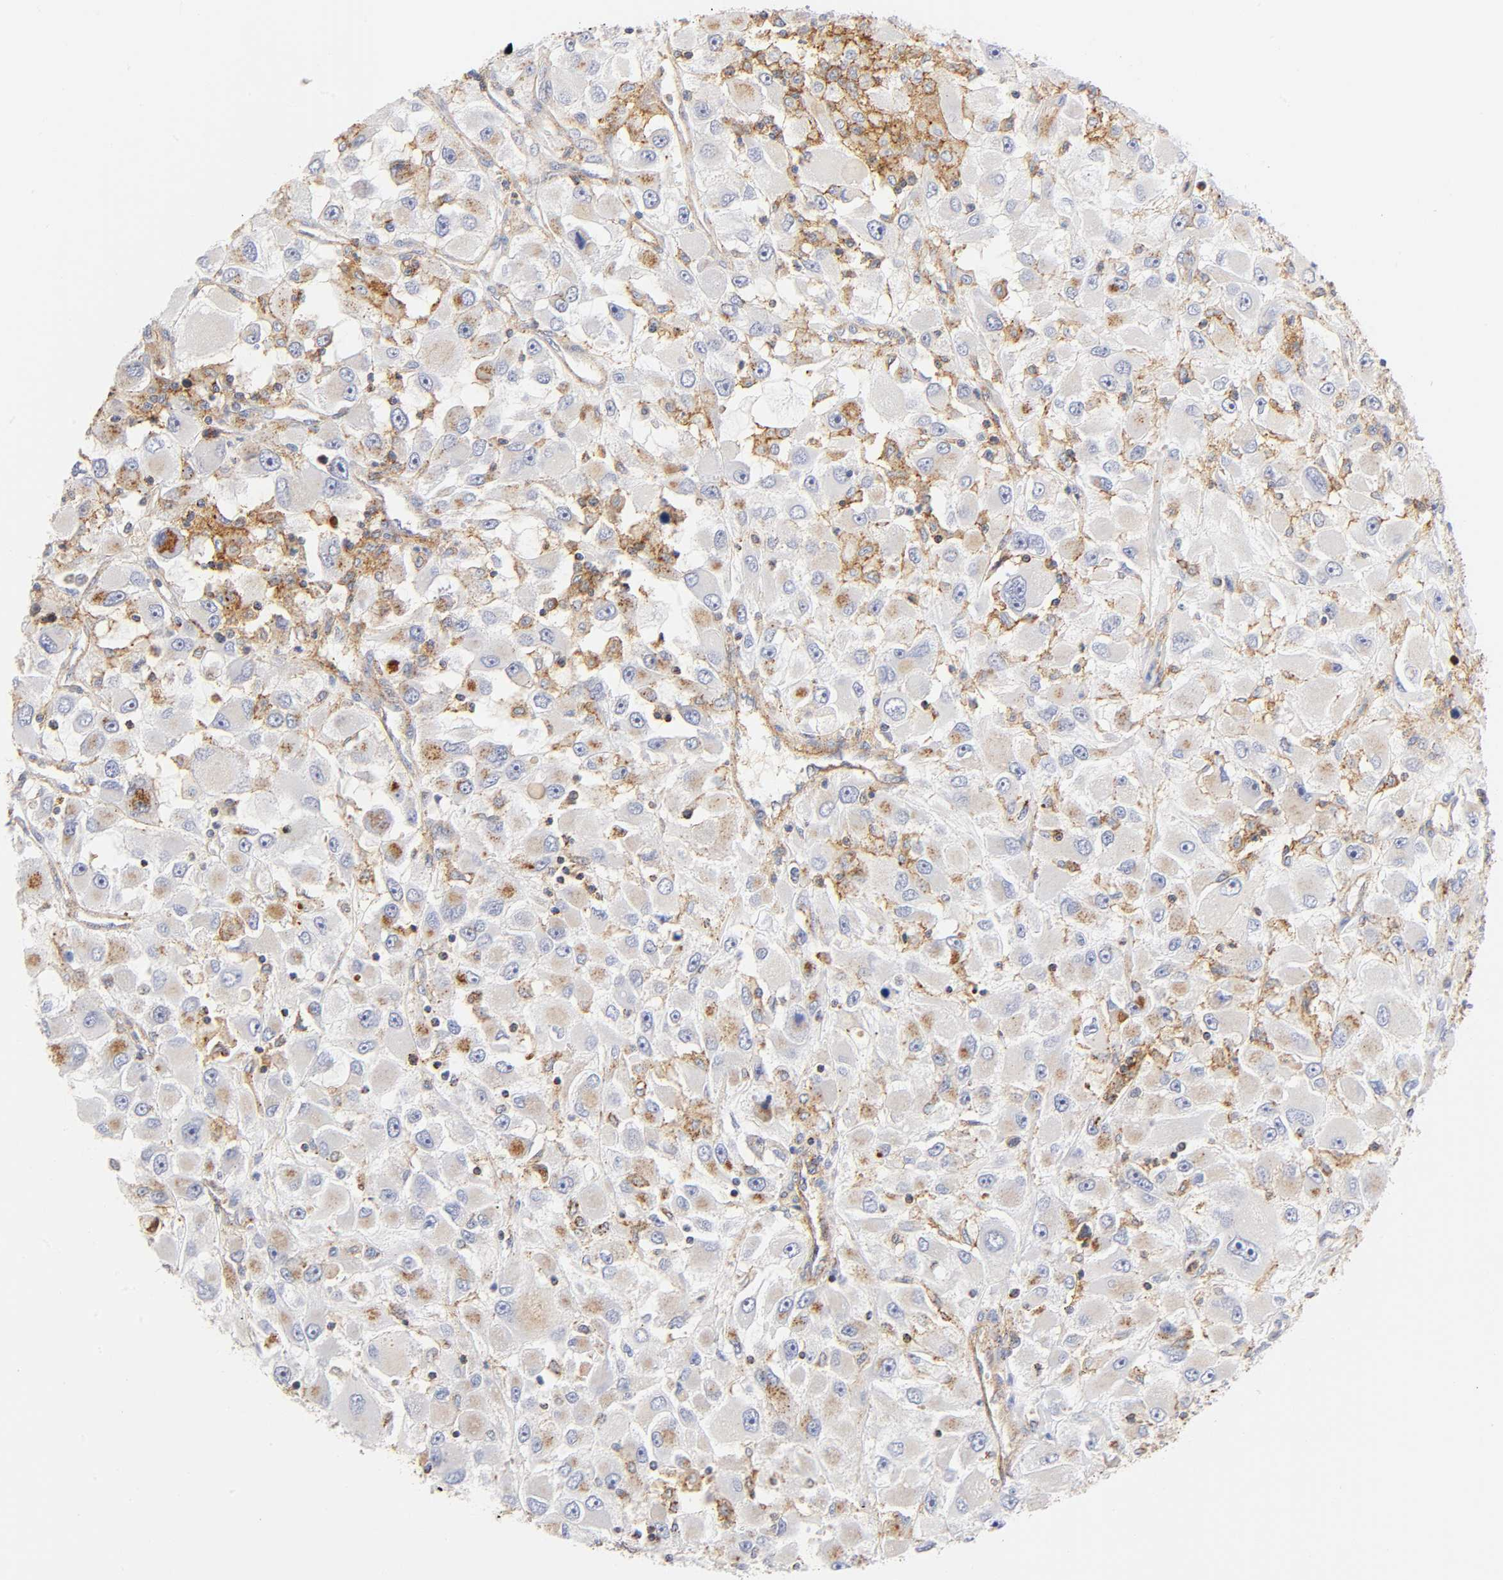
{"staining": {"intensity": "moderate", "quantity": "<25%", "location": "cytoplasmic/membranous"}, "tissue": "renal cancer", "cell_type": "Tumor cells", "image_type": "cancer", "snomed": [{"axis": "morphology", "description": "Adenocarcinoma, NOS"}, {"axis": "topography", "description": "Kidney"}], "caption": "Protein analysis of renal cancer tissue displays moderate cytoplasmic/membranous staining in about <25% of tumor cells.", "gene": "ANXA7", "patient": {"sex": "female", "age": 52}}